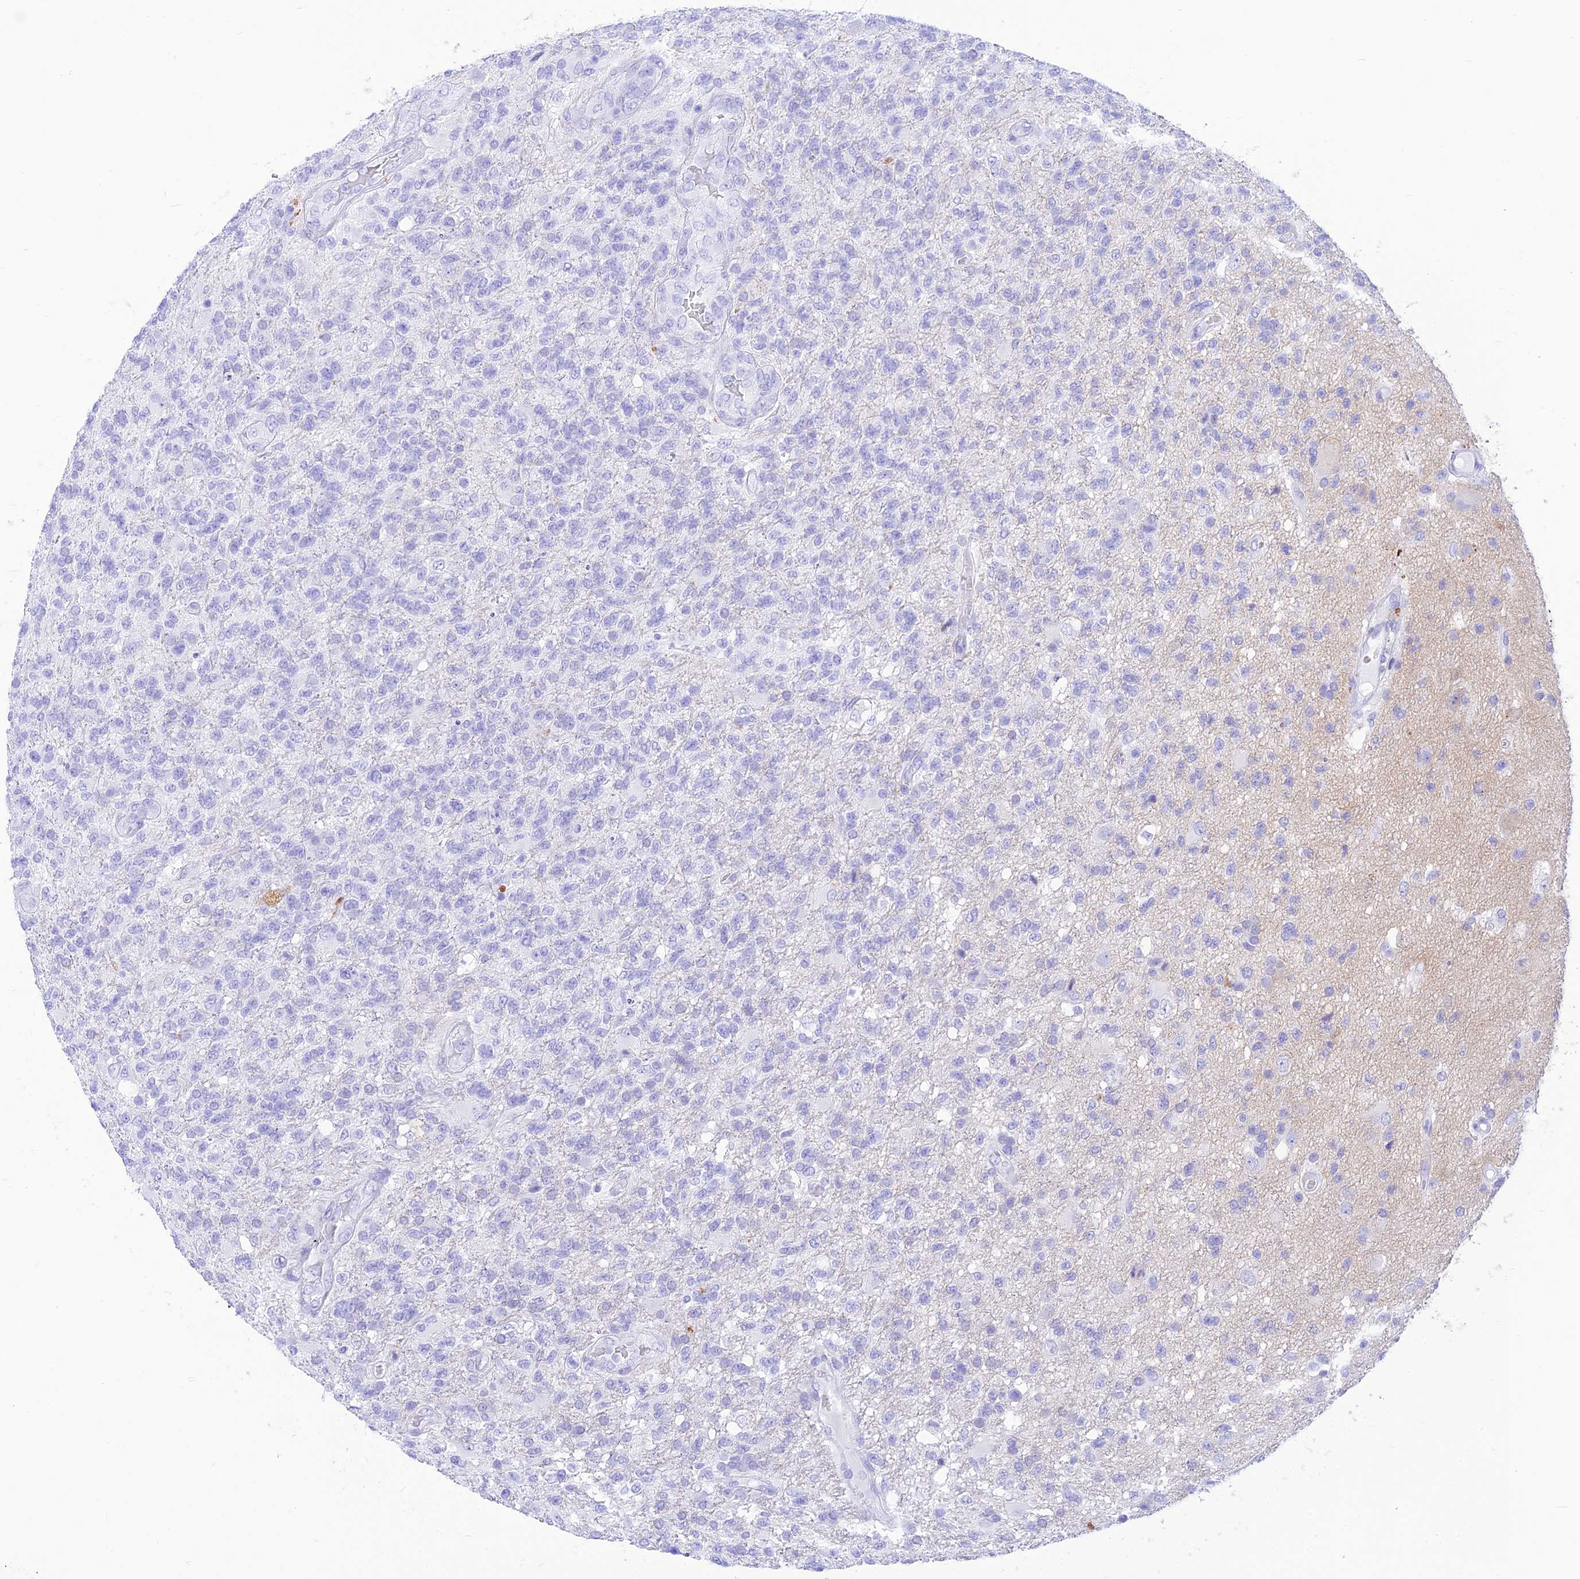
{"staining": {"intensity": "negative", "quantity": "none", "location": "none"}, "tissue": "glioma", "cell_type": "Tumor cells", "image_type": "cancer", "snomed": [{"axis": "morphology", "description": "Glioma, malignant, High grade"}, {"axis": "topography", "description": "Brain"}], "caption": "This is a histopathology image of immunohistochemistry (IHC) staining of malignant high-grade glioma, which shows no expression in tumor cells.", "gene": "PRNP", "patient": {"sex": "male", "age": 56}}